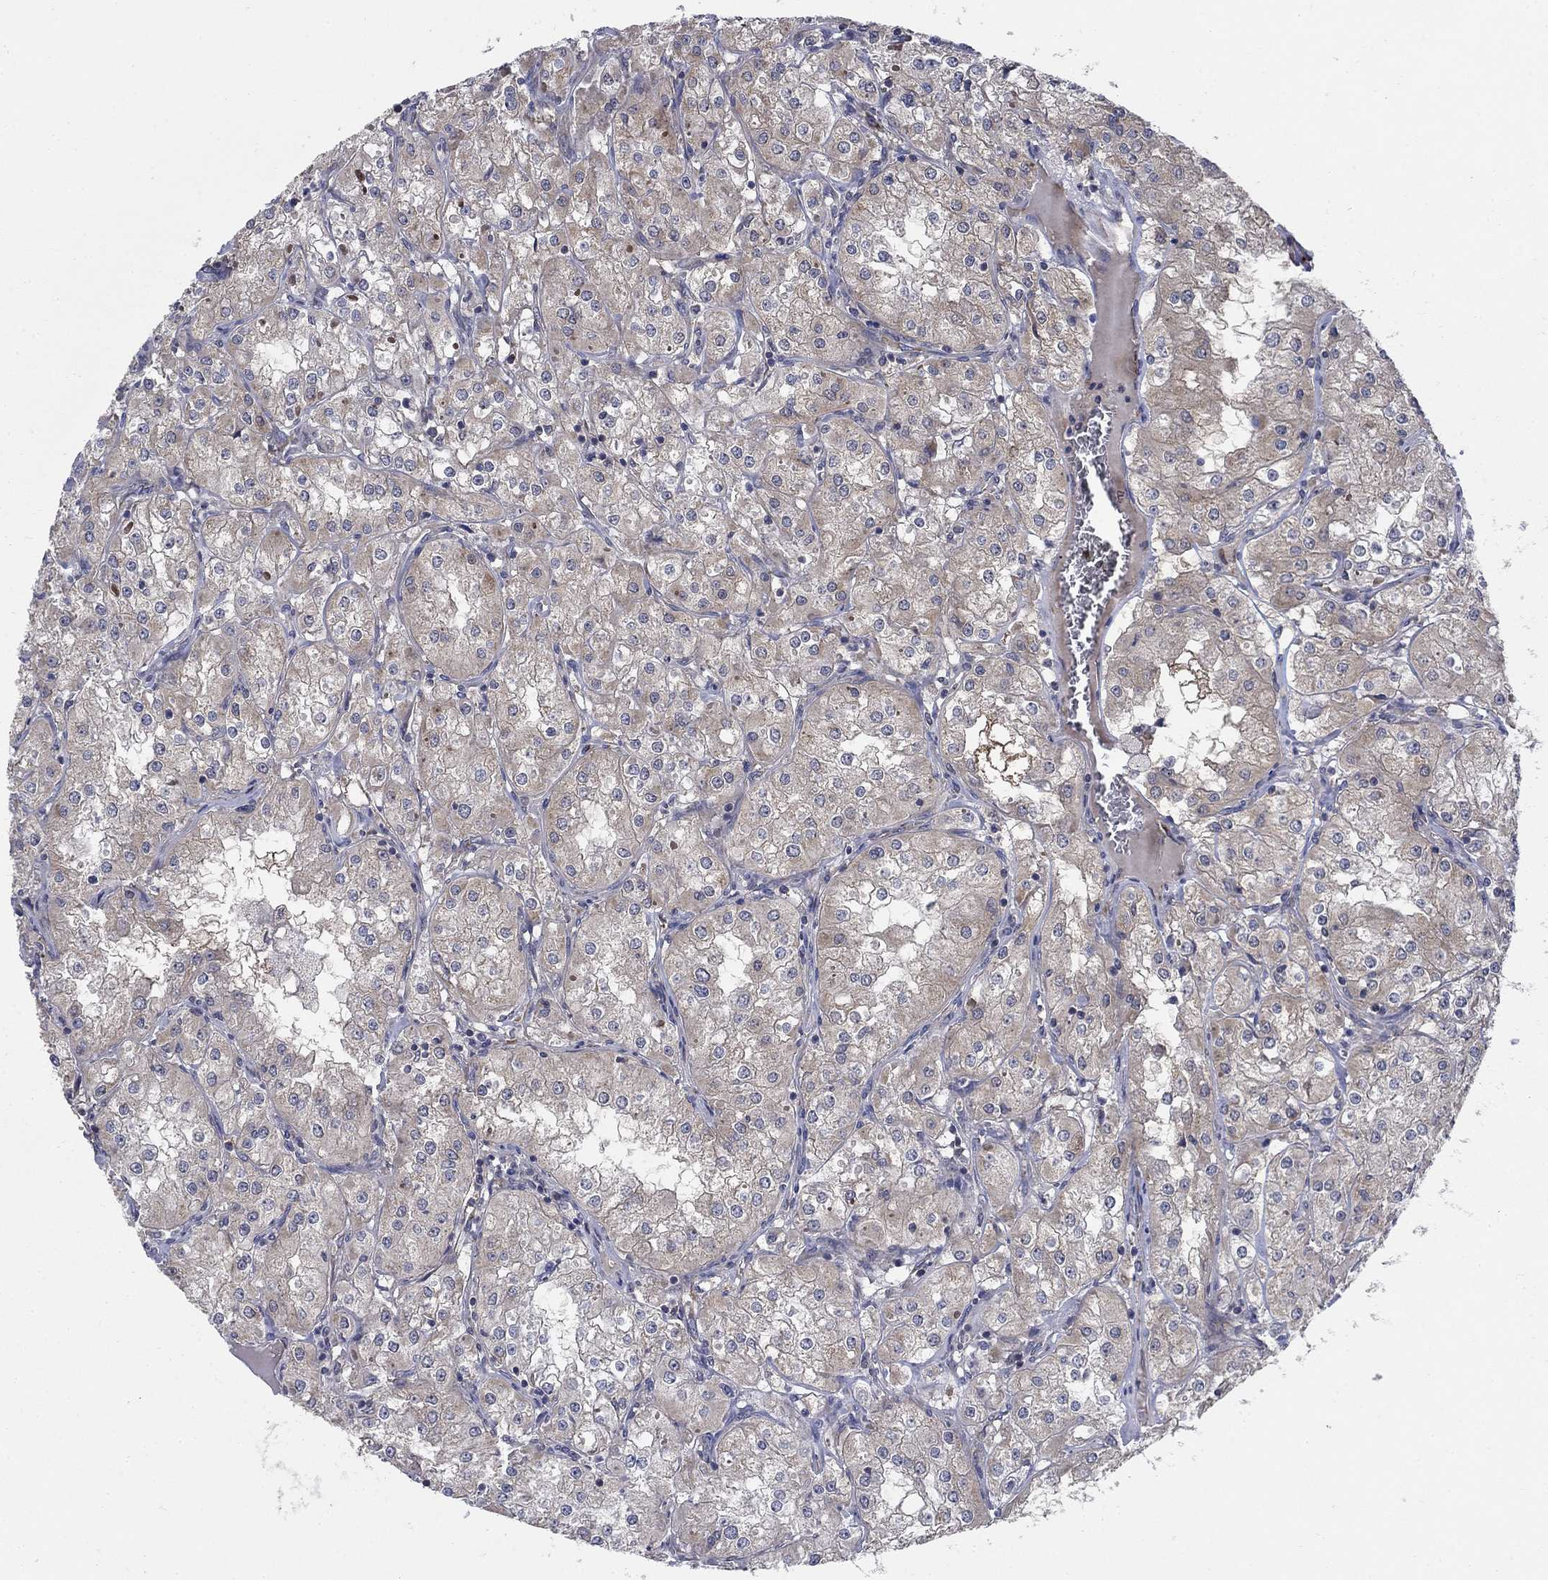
{"staining": {"intensity": "negative", "quantity": "none", "location": "none"}, "tissue": "renal cancer", "cell_type": "Tumor cells", "image_type": "cancer", "snomed": [{"axis": "morphology", "description": "Adenocarcinoma, NOS"}, {"axis": "topography", "description": "Kidney"}], "caption": "There is no significant staining in tumor cells of renal cancer (adenocarcinoma).", "gene": "NME7", "patient": {"sex": "male", "age": 77}}